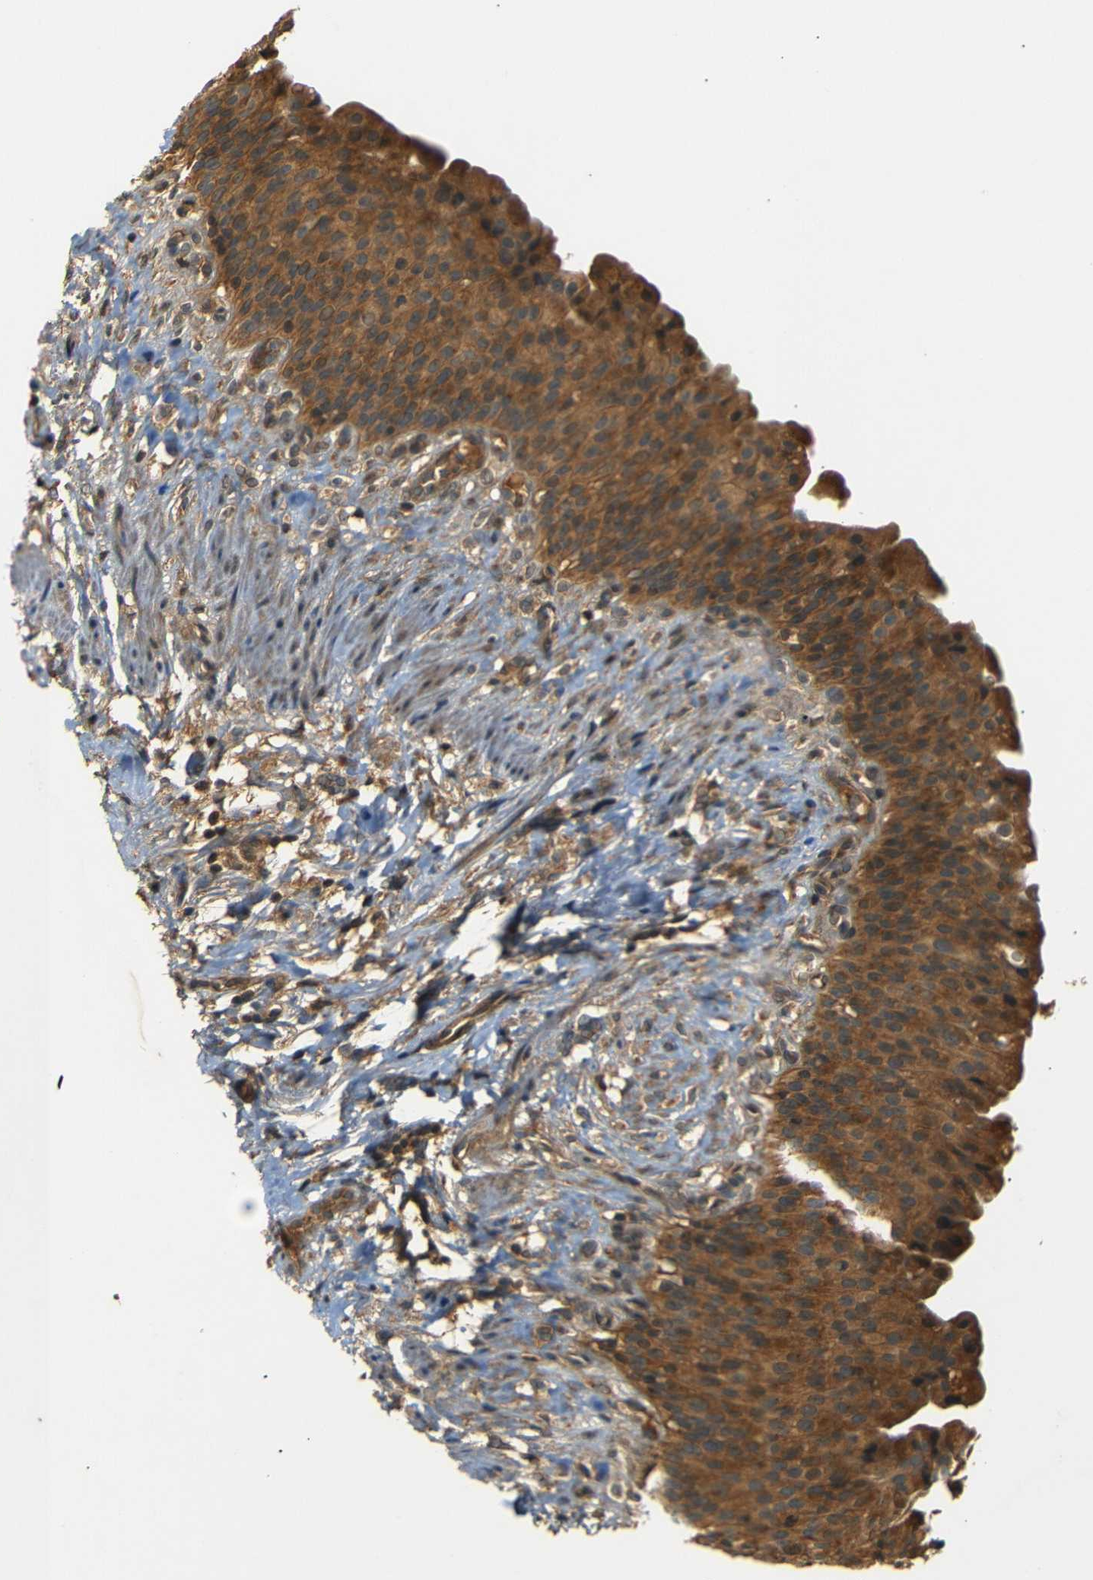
{"staining": {"intensity": "moderate", "quantity": ">75%", "location": "cytoplasmic/membranous"}, "tissue": "urinary bladder", "cell_type": "Urothelial cells", "image_type": "normal", "snomed": [{"axis": "morphology", "description": "Normal tissue, NOS"}, {"axis": "topography", "description": "Urinary bladder"}], "caption": "An image showing moderate cytoplasmic/membranous staining in about >75% of urothelial cells in normal urinary bladder, as visualized by brown immunohistochemical staining.", "gene": "TANK", "patient": {"sex": "female", "age": 79}}